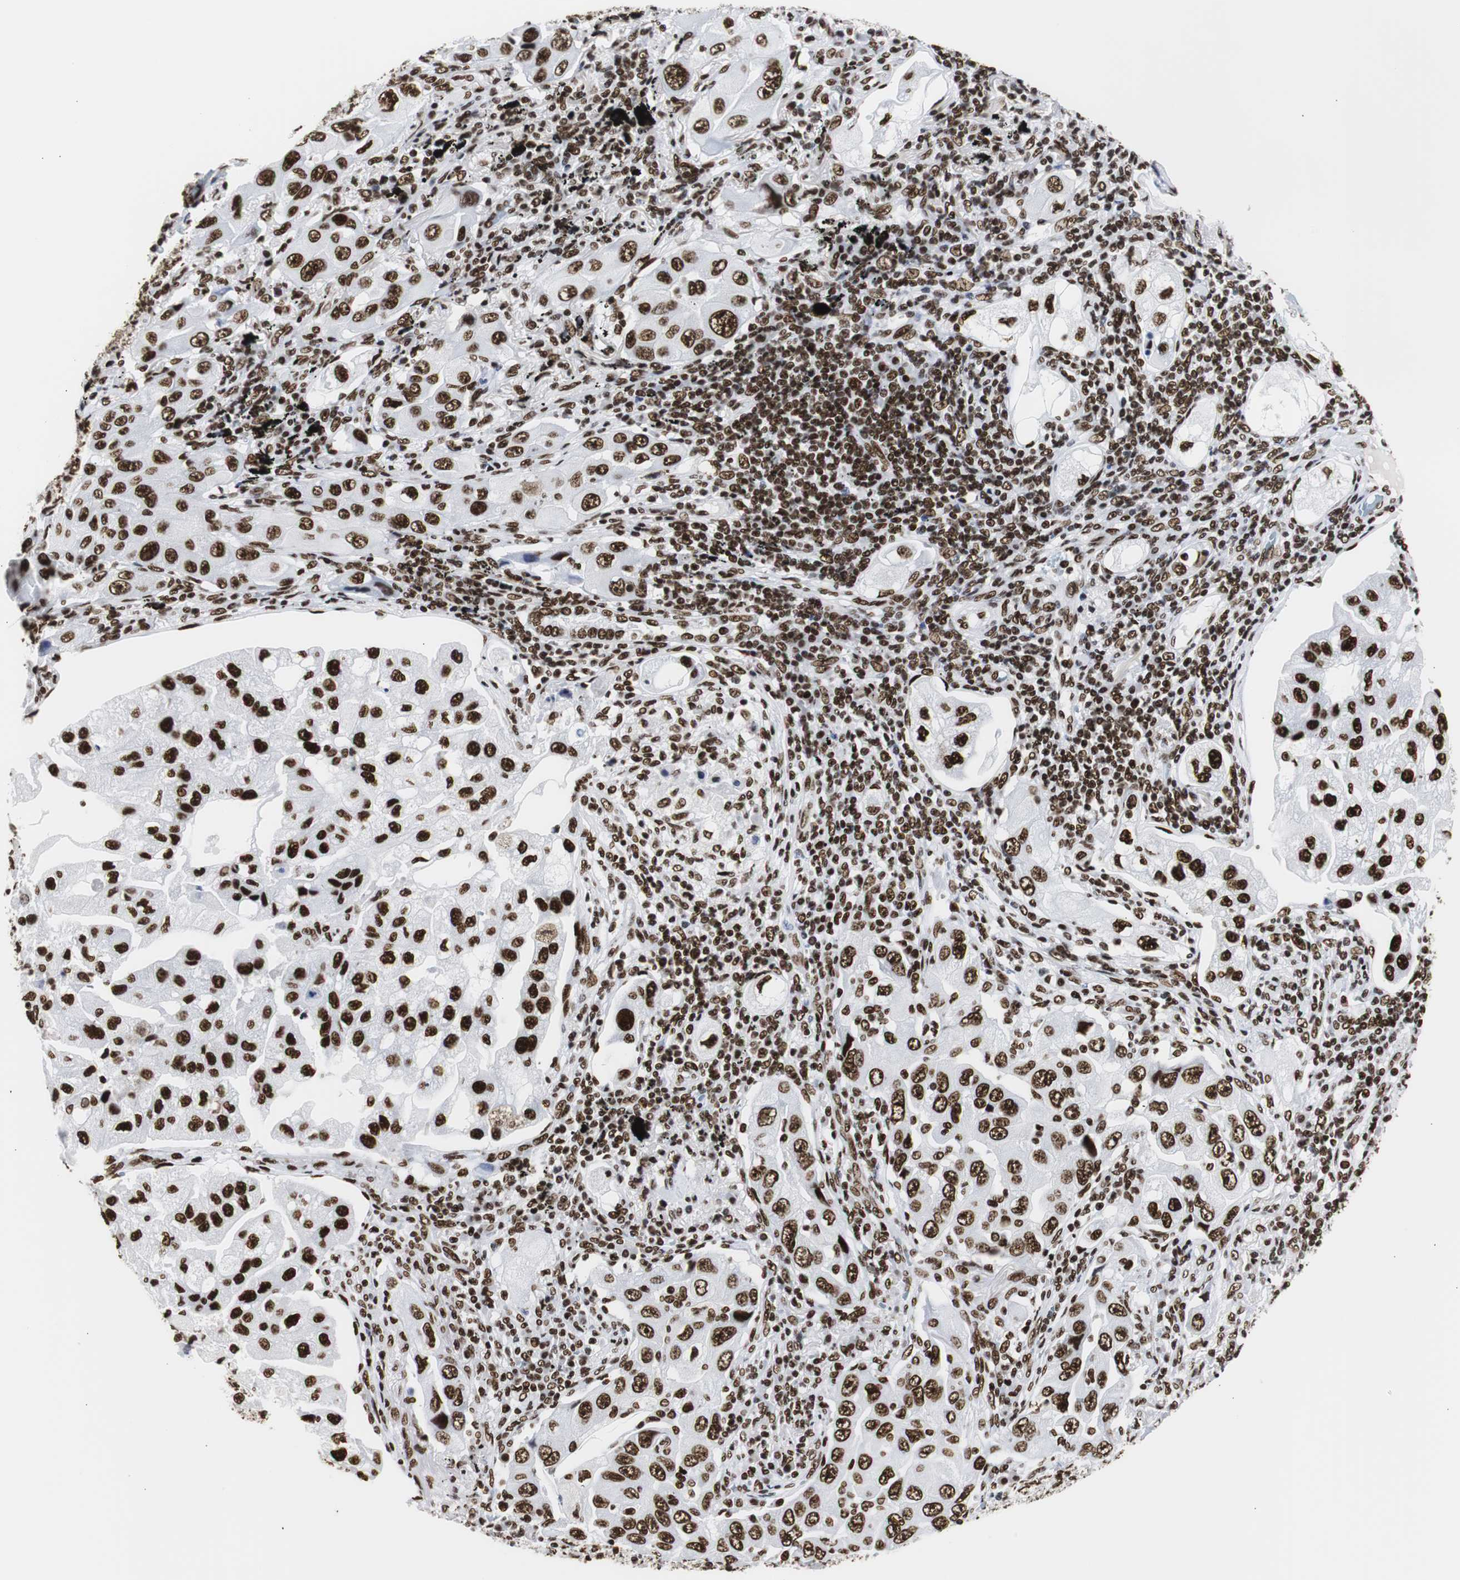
{"staining": {"intensity": "strong", "quantity": ">75%", "location": "nuclear"}, "tissue": "lung cancer", "cell_type": "Tumor cells", "image_type": "cancer", "snomed": [{"axis": "morphology", "description": "Adenocarcinoma, NOS"}, {"axis": "topography", "description": "Lung"}], "caption": "The histopathology image shows staining of adenocarcinoma (lung), revealing strong nuclear protein positivity (brown color) within tumor cells.", "gene": "HNRNPH2", "patient": {"sex": "female", "age": 65}}